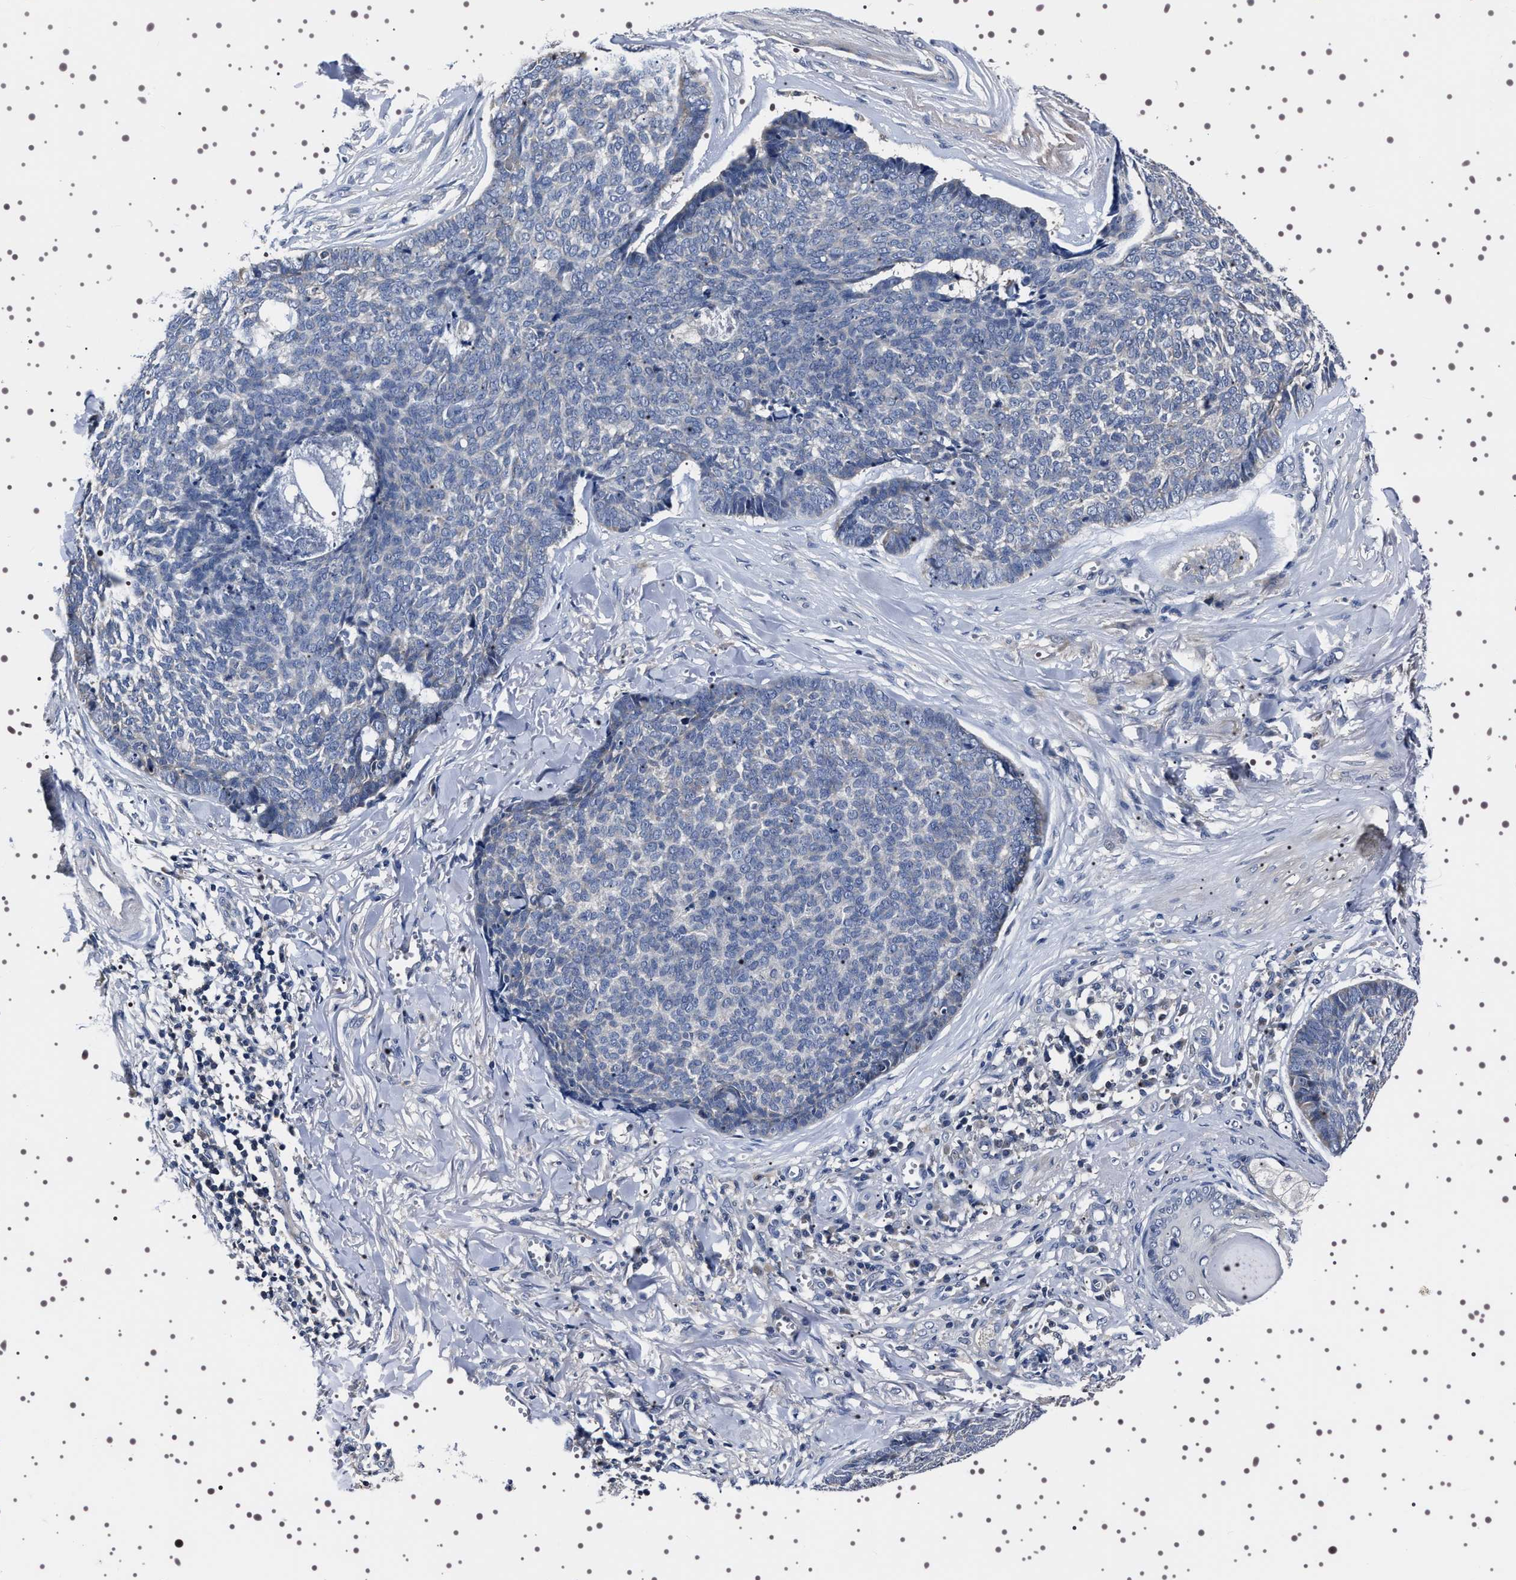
{"staining": {"intensity": "negative", "quantity": "none", "location": "none"}, "tissue": "skin cancer", "cell_type": "Tumor cells", "image_type": "cancer", "snomed": [{"axis": "morphology", "description": "Basal cell carcinoma"}, {"axis": "topography", "description": "Skin"}], "caption": "Tumor cells are negative for brown protein staining in skin cancer (basal cell carcinoma). (DAB (3,3'-diaminobenzidine) immunohistochemistry, high magnification).", "gene": "TARBP1", "patient": {"sex": "male", "age": 84}}